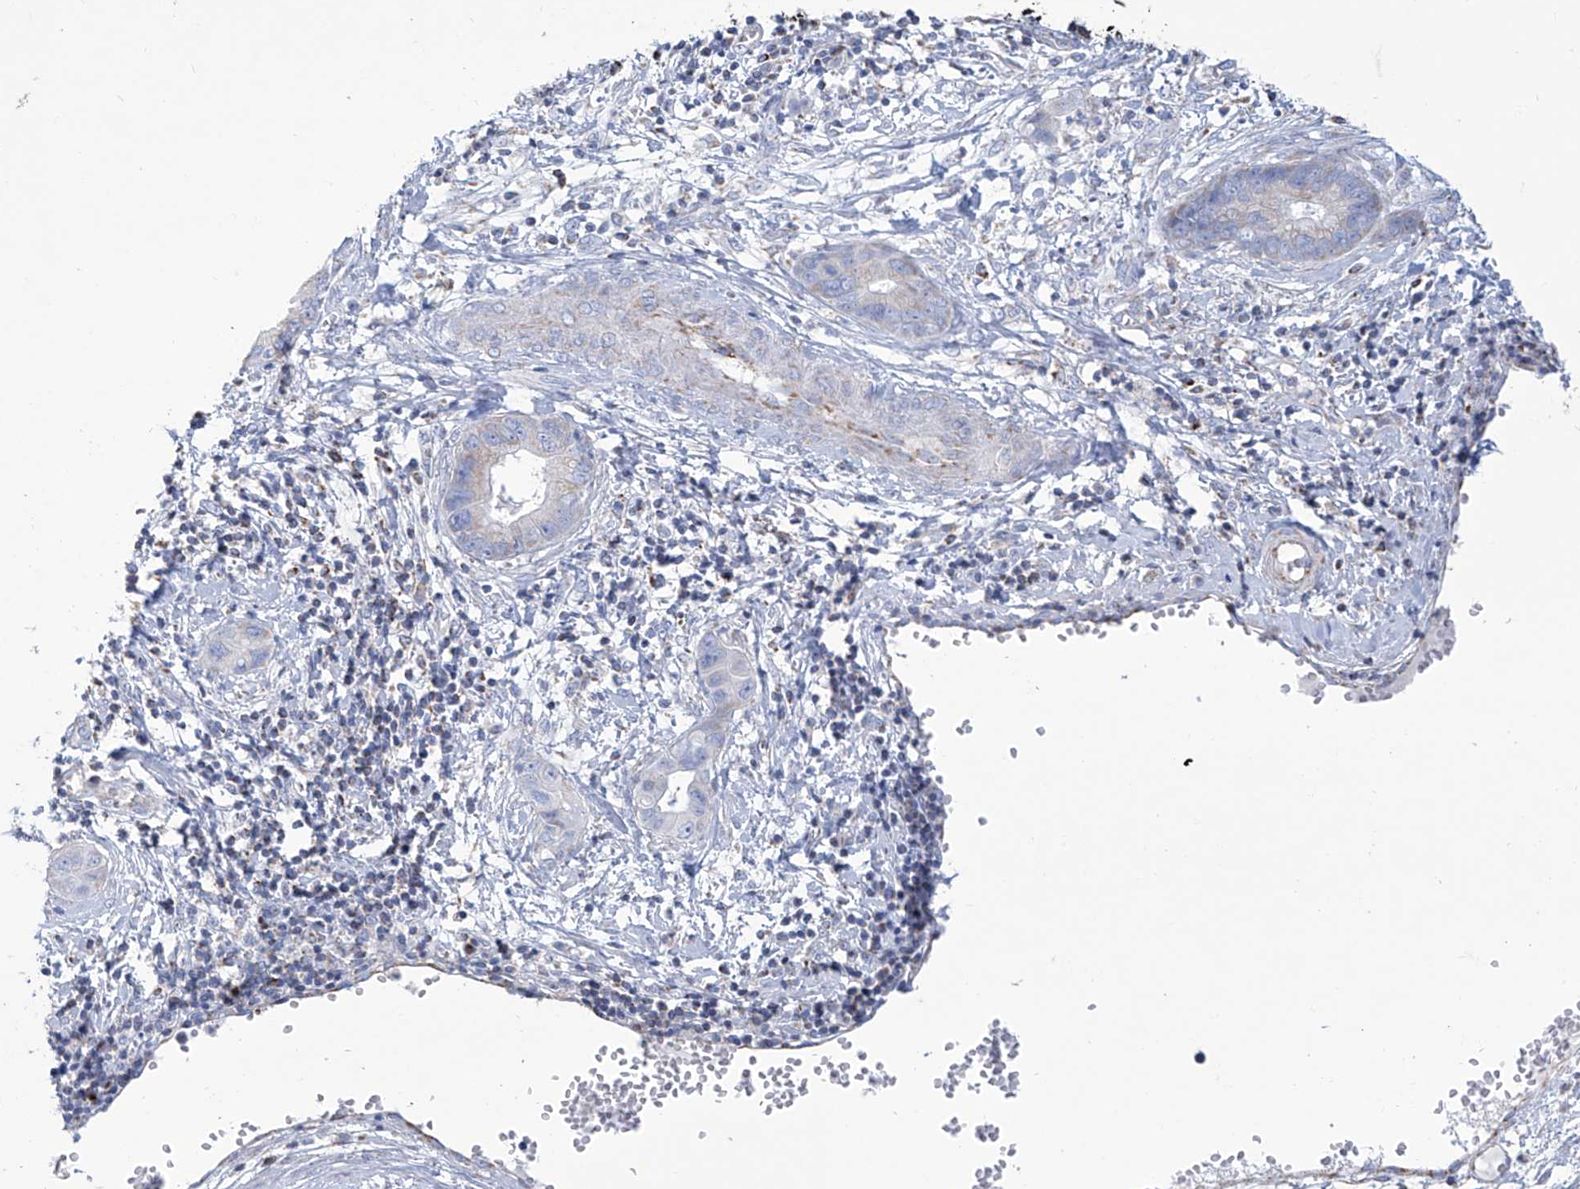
{"staining": {"intensity": "weak", "quantity": "25%-75%", "location": "cytoplasmic/membranous"}, "tissue": "cervical cancer", "cell_type": "Tumor cells", "image_type": "cancer", "snomed": [{"axis": "morphology", "description": "Adenocarcinoma, NOS"}, {"axis": "topography", "description": "Cervix"}], "caption": "Immunohistochemical staining of human cervical adenocarcinoma demonstrates weak cytoplasmic/membranous protein staining in approximately 25%-75% of tumor cells.", "gene": "ALDH6A1", "patient": {"sex": "female", "age": 44}}